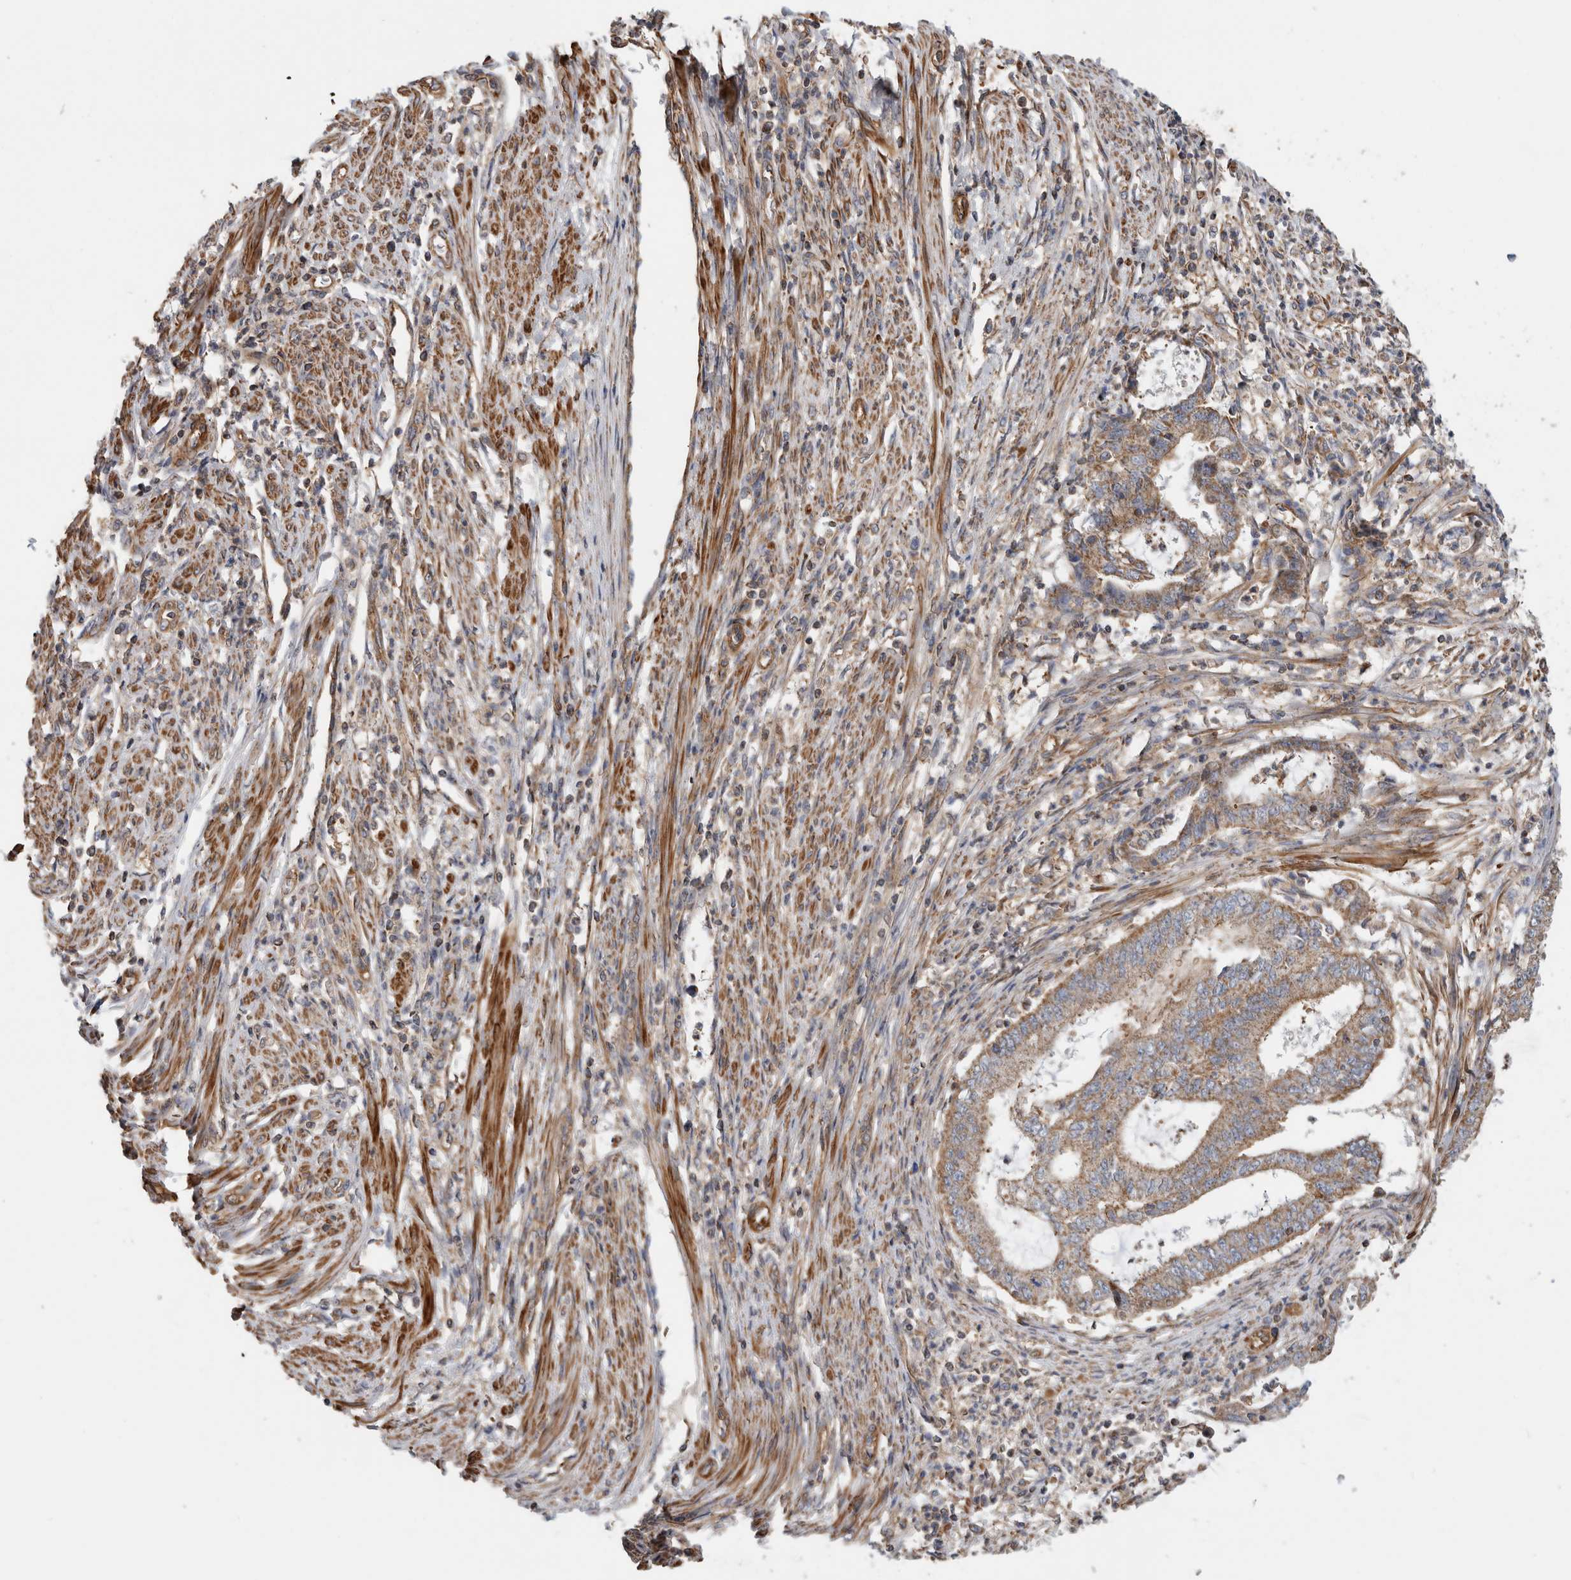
{"staining": {"intensity": "moderate", "quantity": ">75%", "location": "cytoplasmic/membranous"}, "tissue": "endometrial cancer", "cell_type": "Tumor cells", "image_type": "cancer", "snomed": [{"axis": "morphology", "description": "Adenocarcinoma, NOS"}, {"axis": "topography", "description": "Endometrium"}], "caption": "Immunohistochemical staining of human endometrial cancer (adenocarcinoma) displays medium levels of moderate cytoplasmic/membranous protein expression in about >75% of tumor cells. (Brightfield microscopy of DAB IHC at high magnification).", "gene": "SFXN2", "patient": {"sex": "female", "age": 51}}